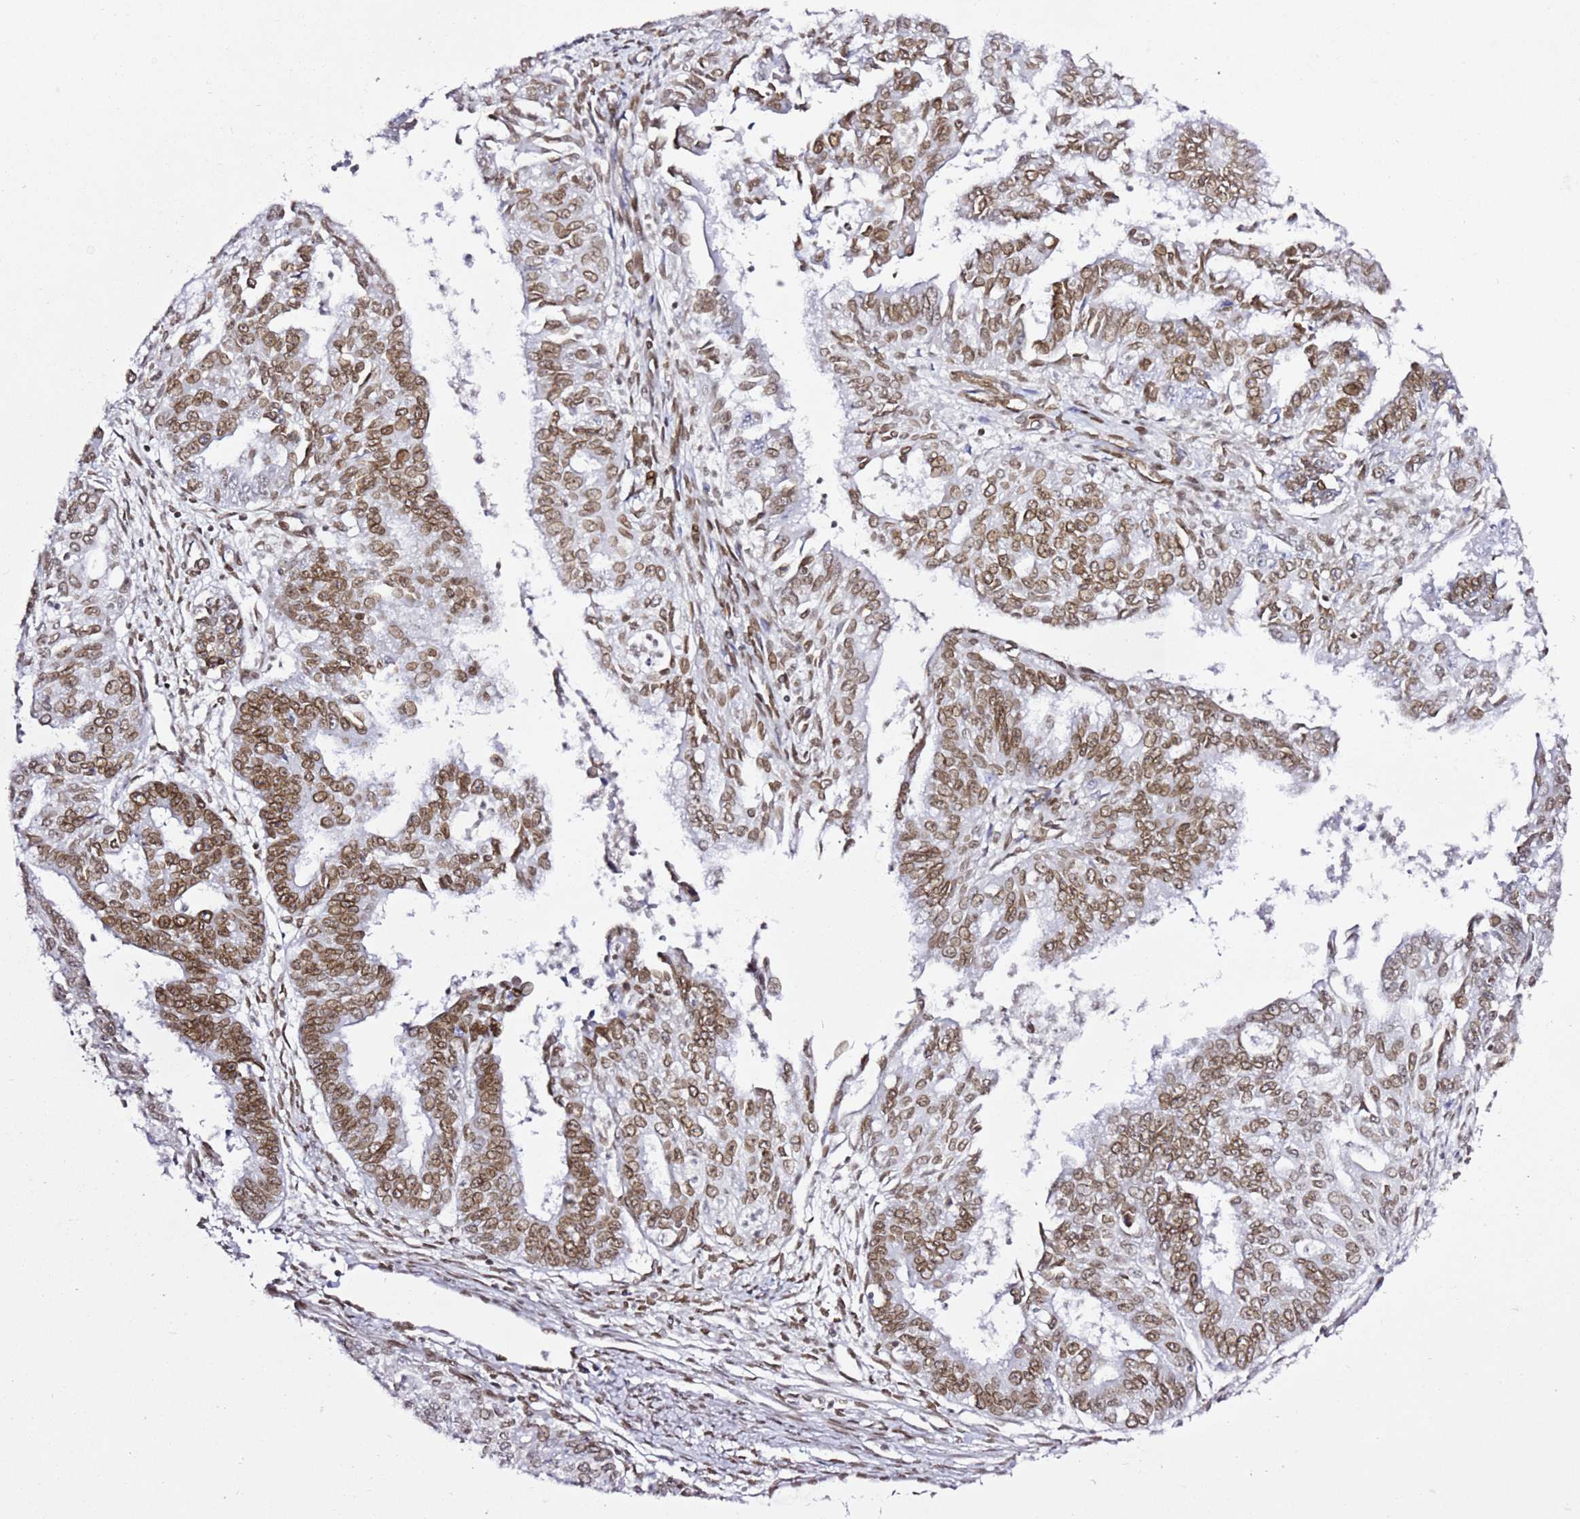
{"staining": {"intensity": "moderate", "quantity": ">75%", "location": "cytoplasmic/membranous,nuclear"}, "tissue": "endometrial cancer", "cell_type": "Tumor cells", "image_type": "cancer", "snomed": [{"axis": "morphology", "description": "Adenocarcinoma, NOS"}, {"axis": "topography", "description": "Endometrium"}], "caption": "Immunohistochemistry (IHC) staining of endometrial cancer, which displays medium levels of moderate cytoplasmic/membranous and nuclear expression in about >75% of tumor cells indicating moderate cytoplasmic/membranous and nuclear protein expression. The staining was performed using DAB (brown) for protein detection and nuclei were counterstained in hematoxylin (blue).", "gene": "POU6F1", "patient": {"sex": "female", "age": 73}}